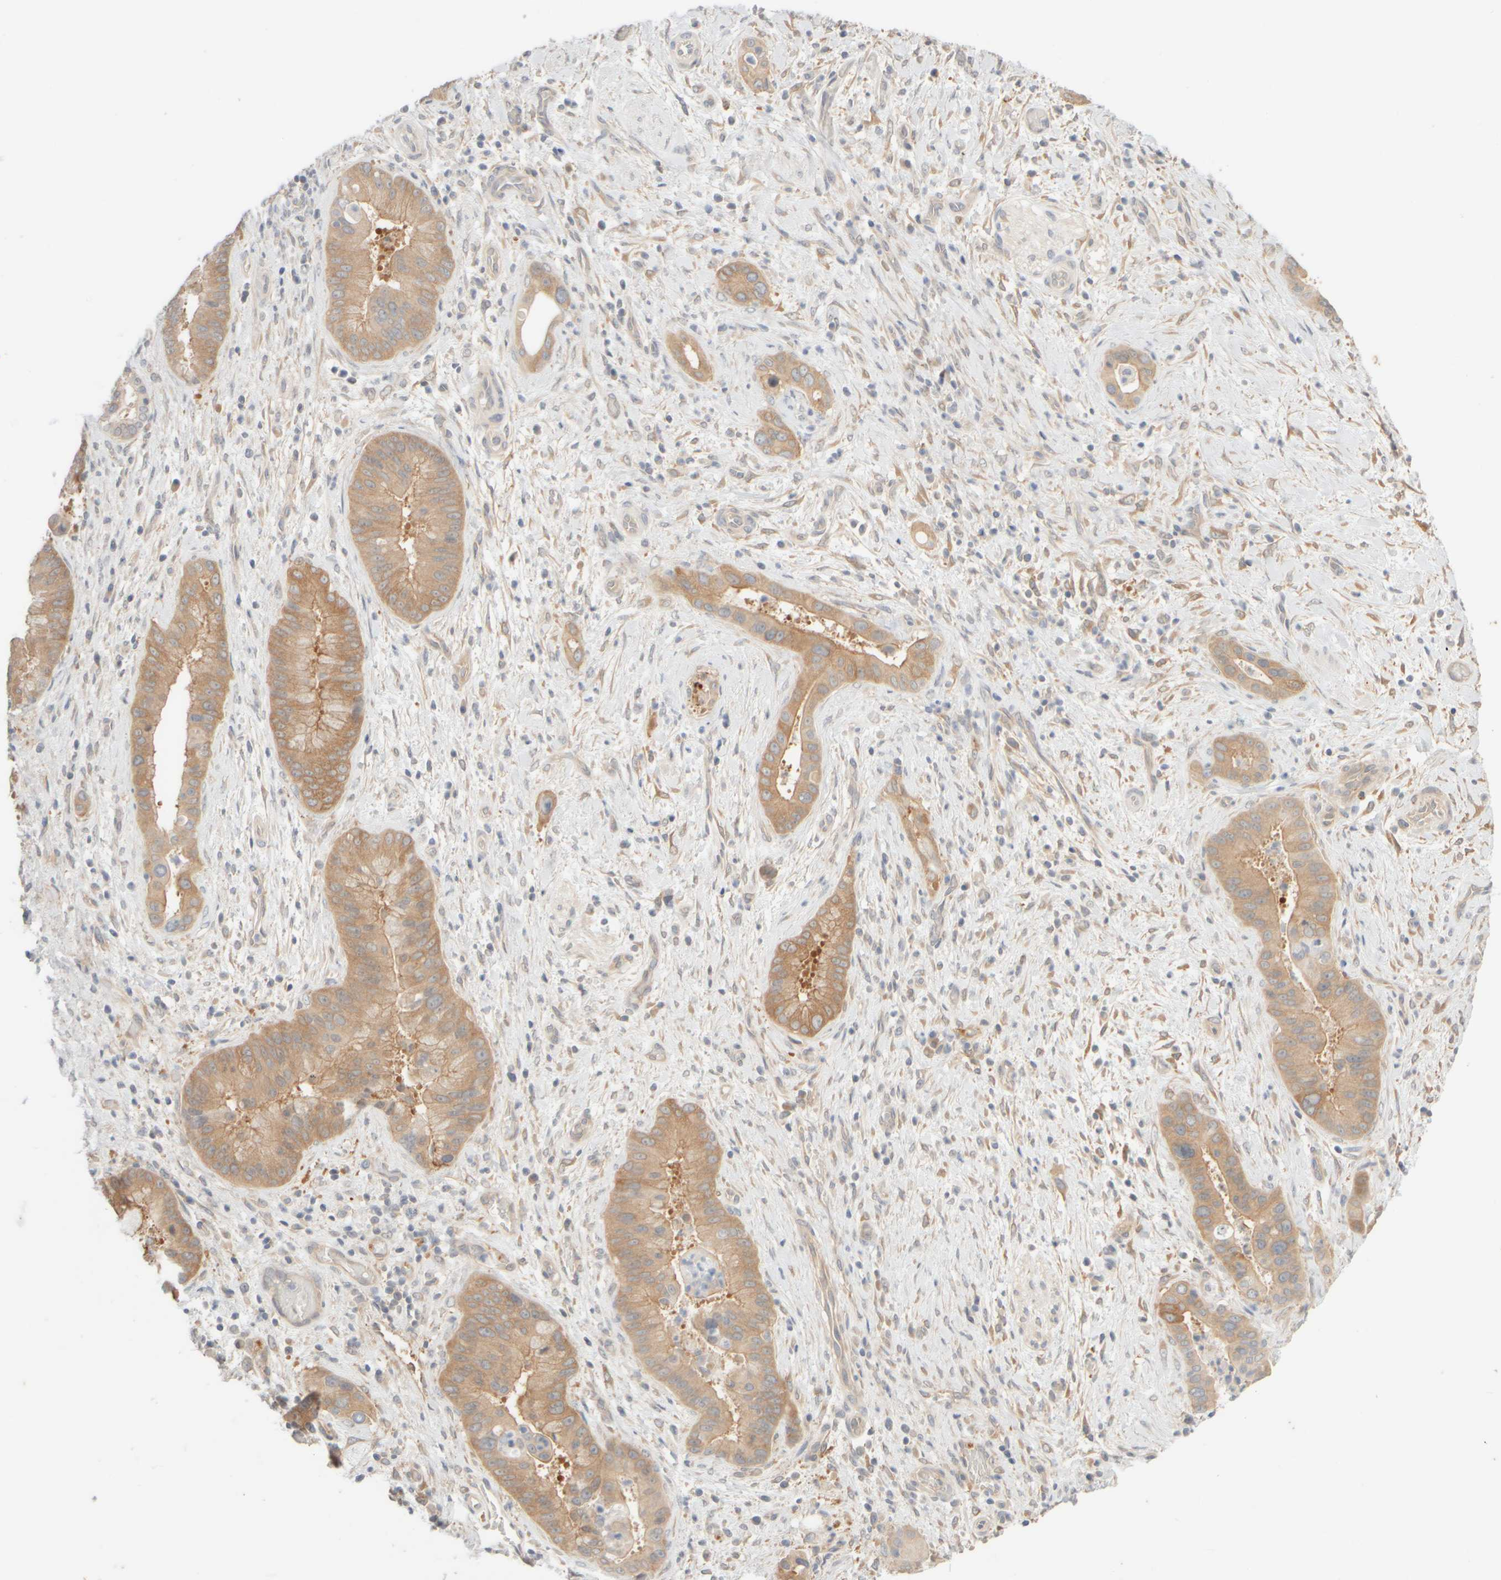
{"staining": {"intensity": "moderate", "quantity": ">75%", "location": "cytoplasmic/membranous"}, "tissue": "liver cancer", "cell_type": "Tumor cells", "image_type": "cancer", "snomed": [{"axis": "morphology", "description": "Cholangiocarcinoma"}, {"axis": "topography", "description": "Liver"}], "caption": "High-power microscopy captured an IHC histopathology image of liver cholangiocarcinoma, revealing moderate cytoplasmic/membranous positivity in approximately >75% of tumor cells.", "gene": "GOPC", "patient": {"sex": "female", "age": 54}}